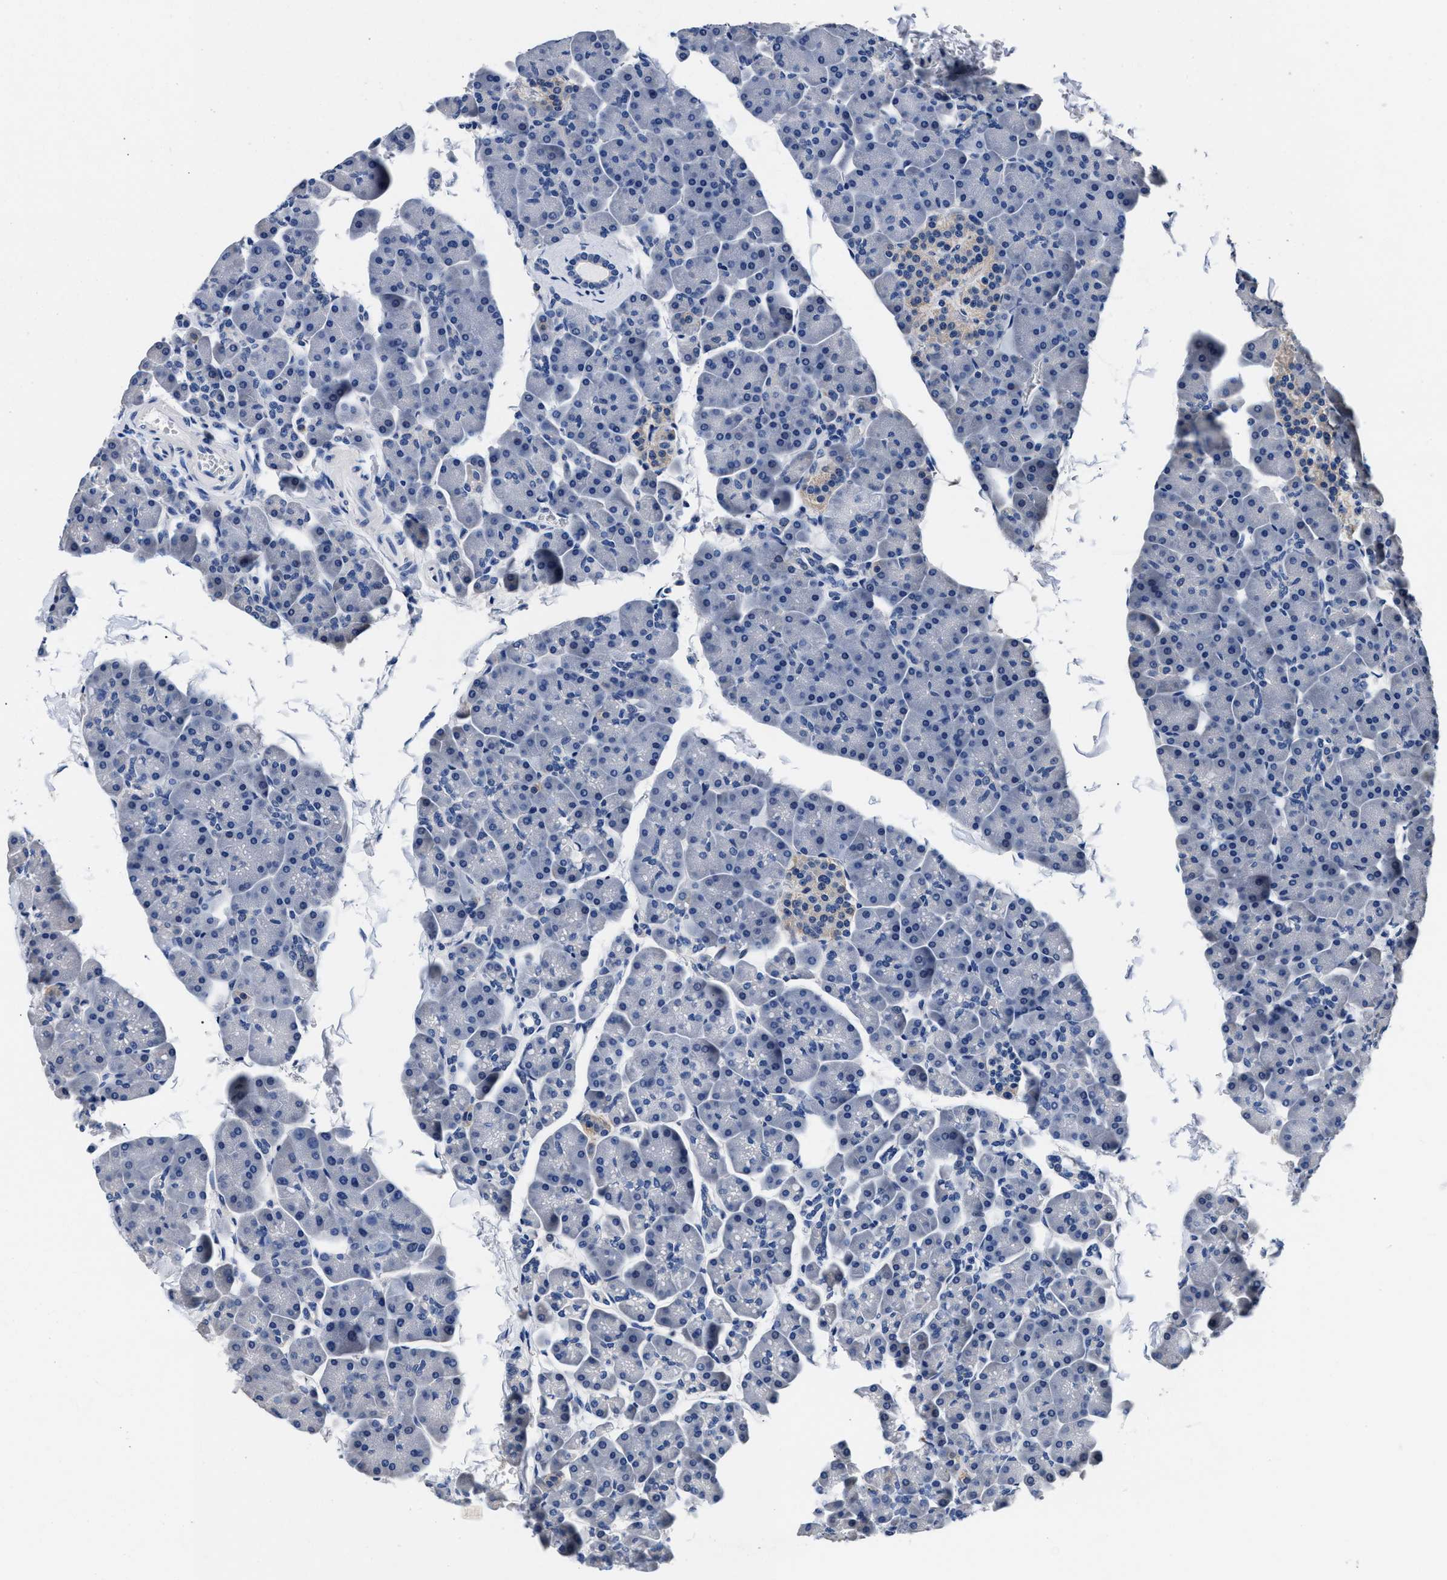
{"staining": {"intensity": "negative", "quantity": "none", "location": "none"}, "tissue": "pancreas", "cell_type": "Exocrine glandular cells", "image_type": "normal", "snomed": [{"axis": "morphology", "description": "Normal tissue, NOS"}, {"axis": "topography", "description": "Pancreas"}], "caption": "High magnification brightfield microscopy of normal pancreas stained with DAB (brown) and counterstained with hematoxylin (blue): exocrine glandular cells show no significant positivity.", "gene": "GSTM1", "patient": {"sex": "male", "age": 35}}